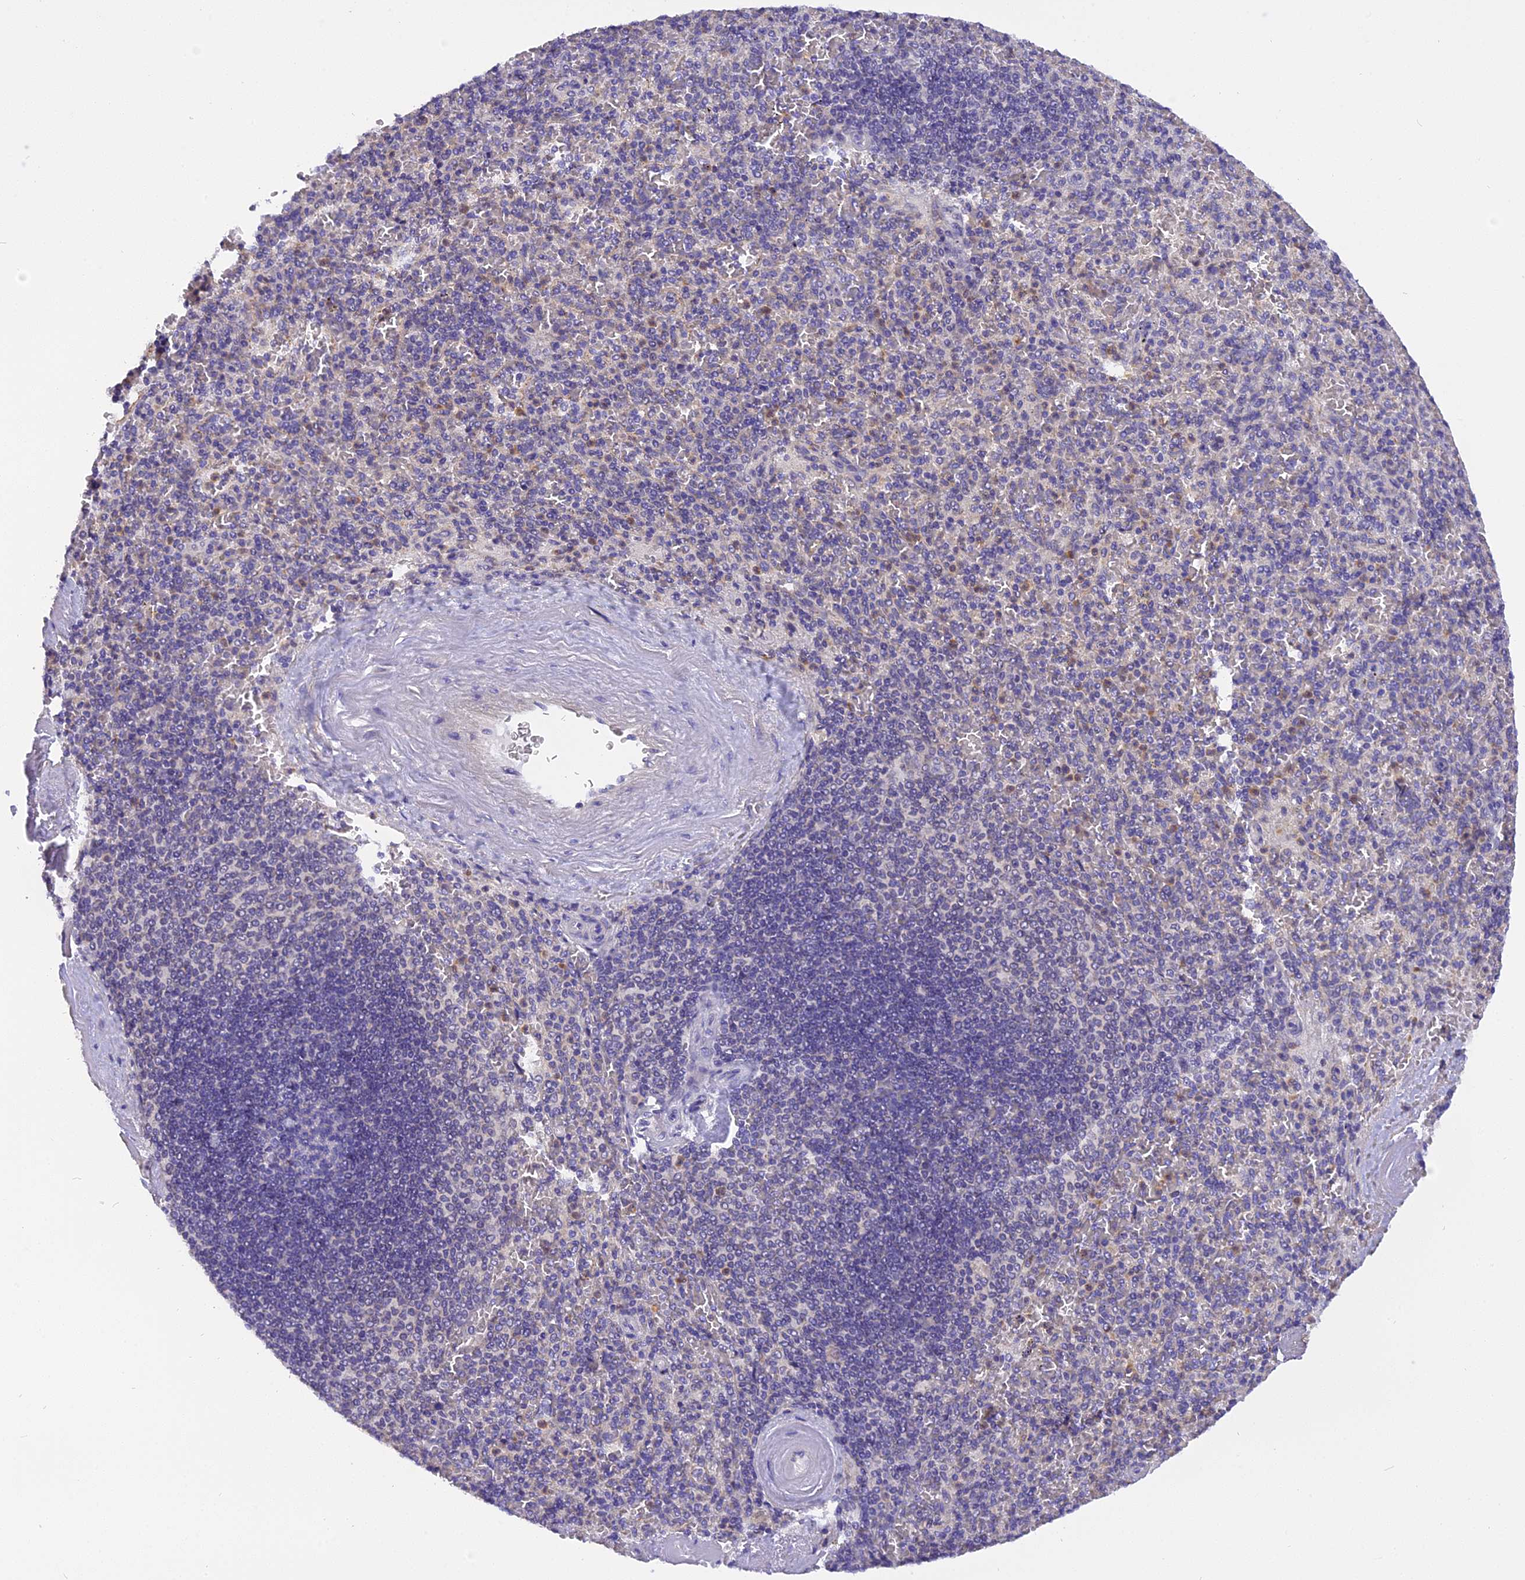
{"staining": {"intensity": "moderate", "quantity": "<25%", "location": "cytoplasmic/membranous"}, "tissue": "spleen", "cell_type": "Cells in red pulp", "image_type": "normal", "snomed": [{"axis": "morphology", "description": "Normal tissue, NOS"}, {"axis": "topography", "description": "Spleen"}], "caption": "IHC of benign spleen exhibits low levels of moderate cytoplasmic/membranous positivity in approximately <25% of cells in red pulp.", "gene": "TRIM3", "patient": {"sex": "male", "age": 82}}